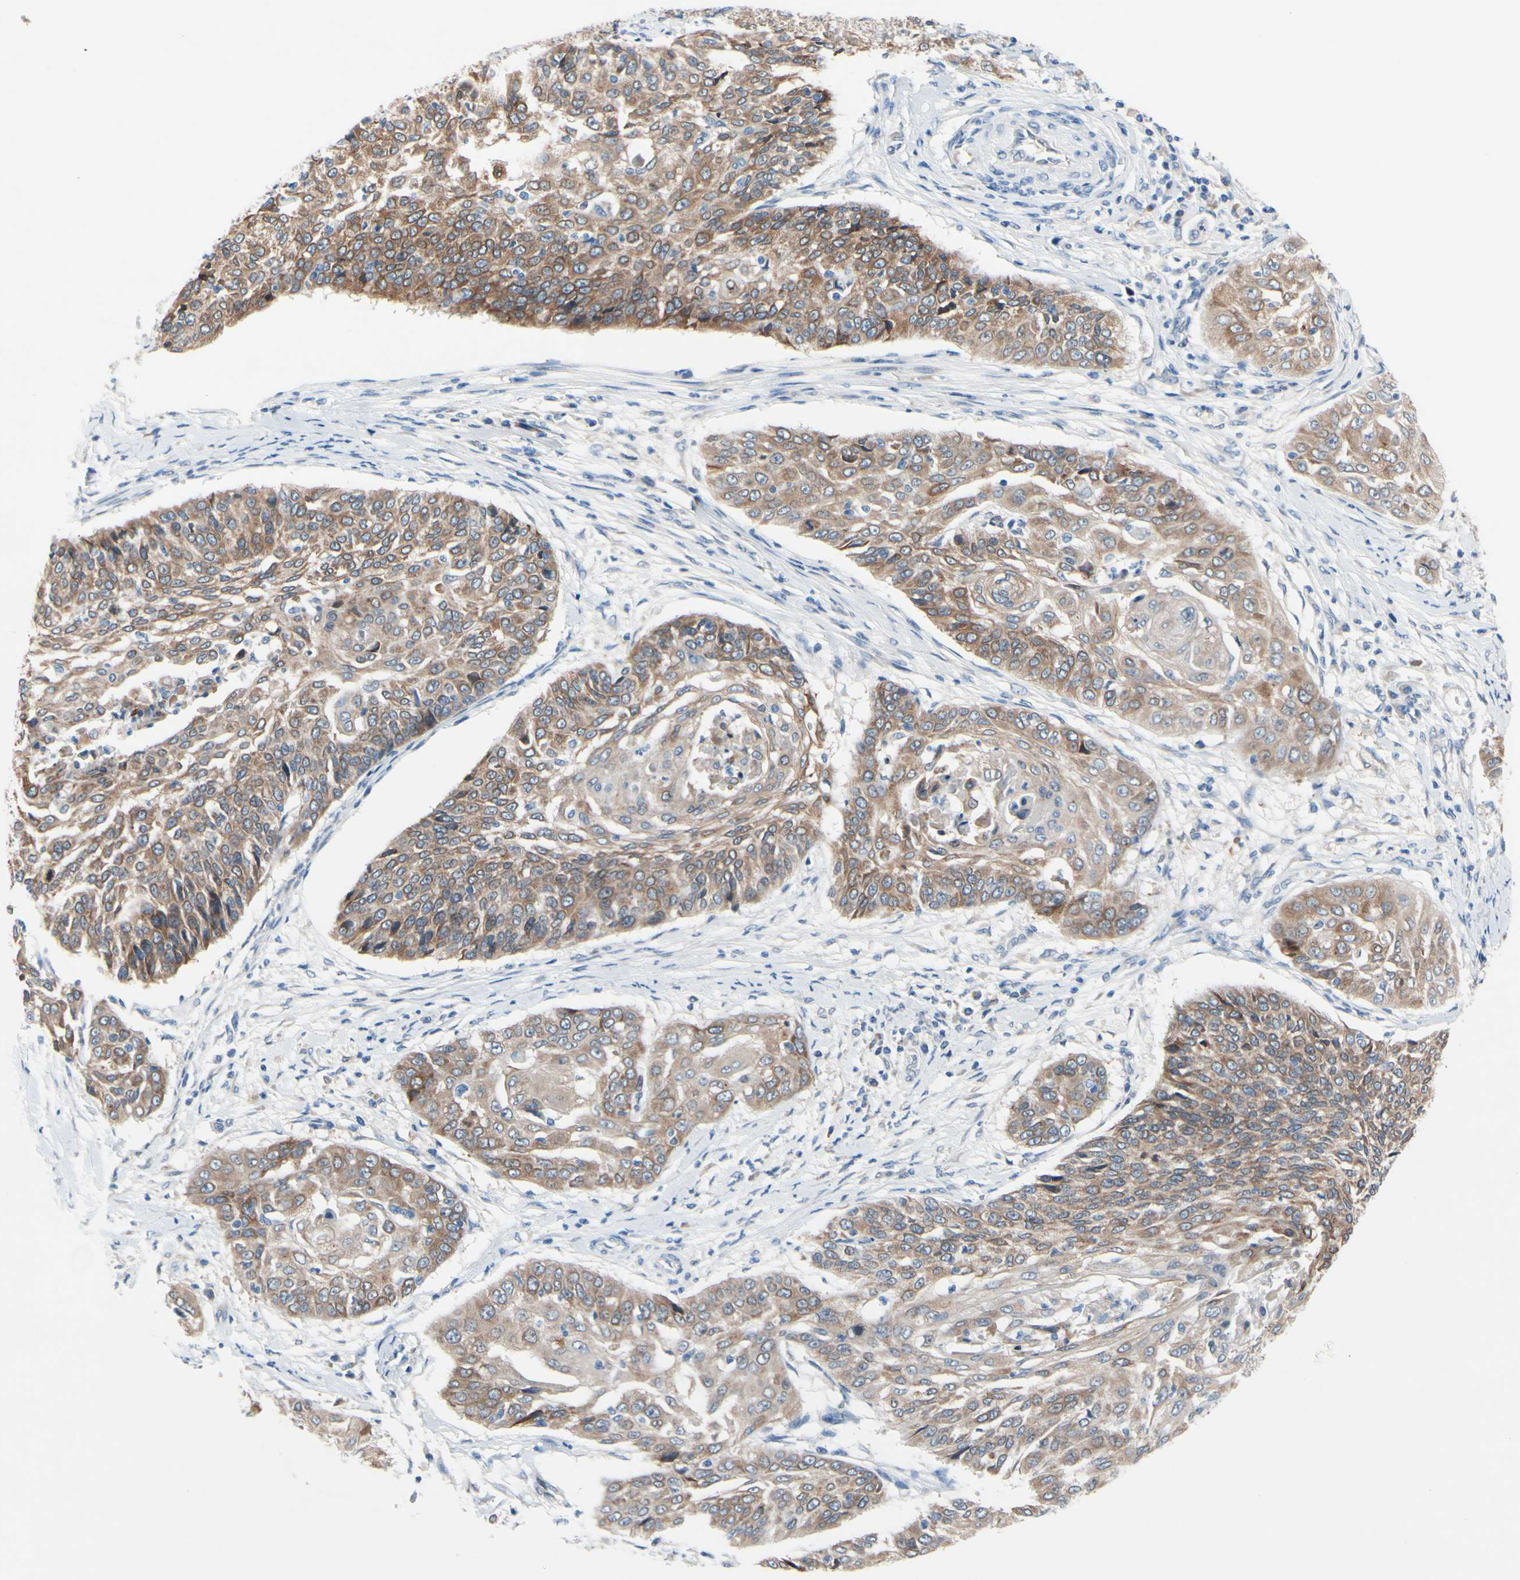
{"staining": {"intensity": "moderate", "quantity": ">75%", "location": "cytoplasmic/membranous"}, "tissue": "cervical cancer", "cell_type": "Tumor cells", "image_type": "cancer", "snomed": [{"axis": "morphology", "description": "Squamous cell carcinoma, NOS"}, {"axis": "topography", "description": "Cervix"}], "caption": "This image displays IHC staining of cervical squamous cell carcinoma, with medium moderate cytoplasmic/membranous expression in about >75% of tumor cells.", "gene": "PRXL2A", "patient": {"sex": "female", "age": 64}}